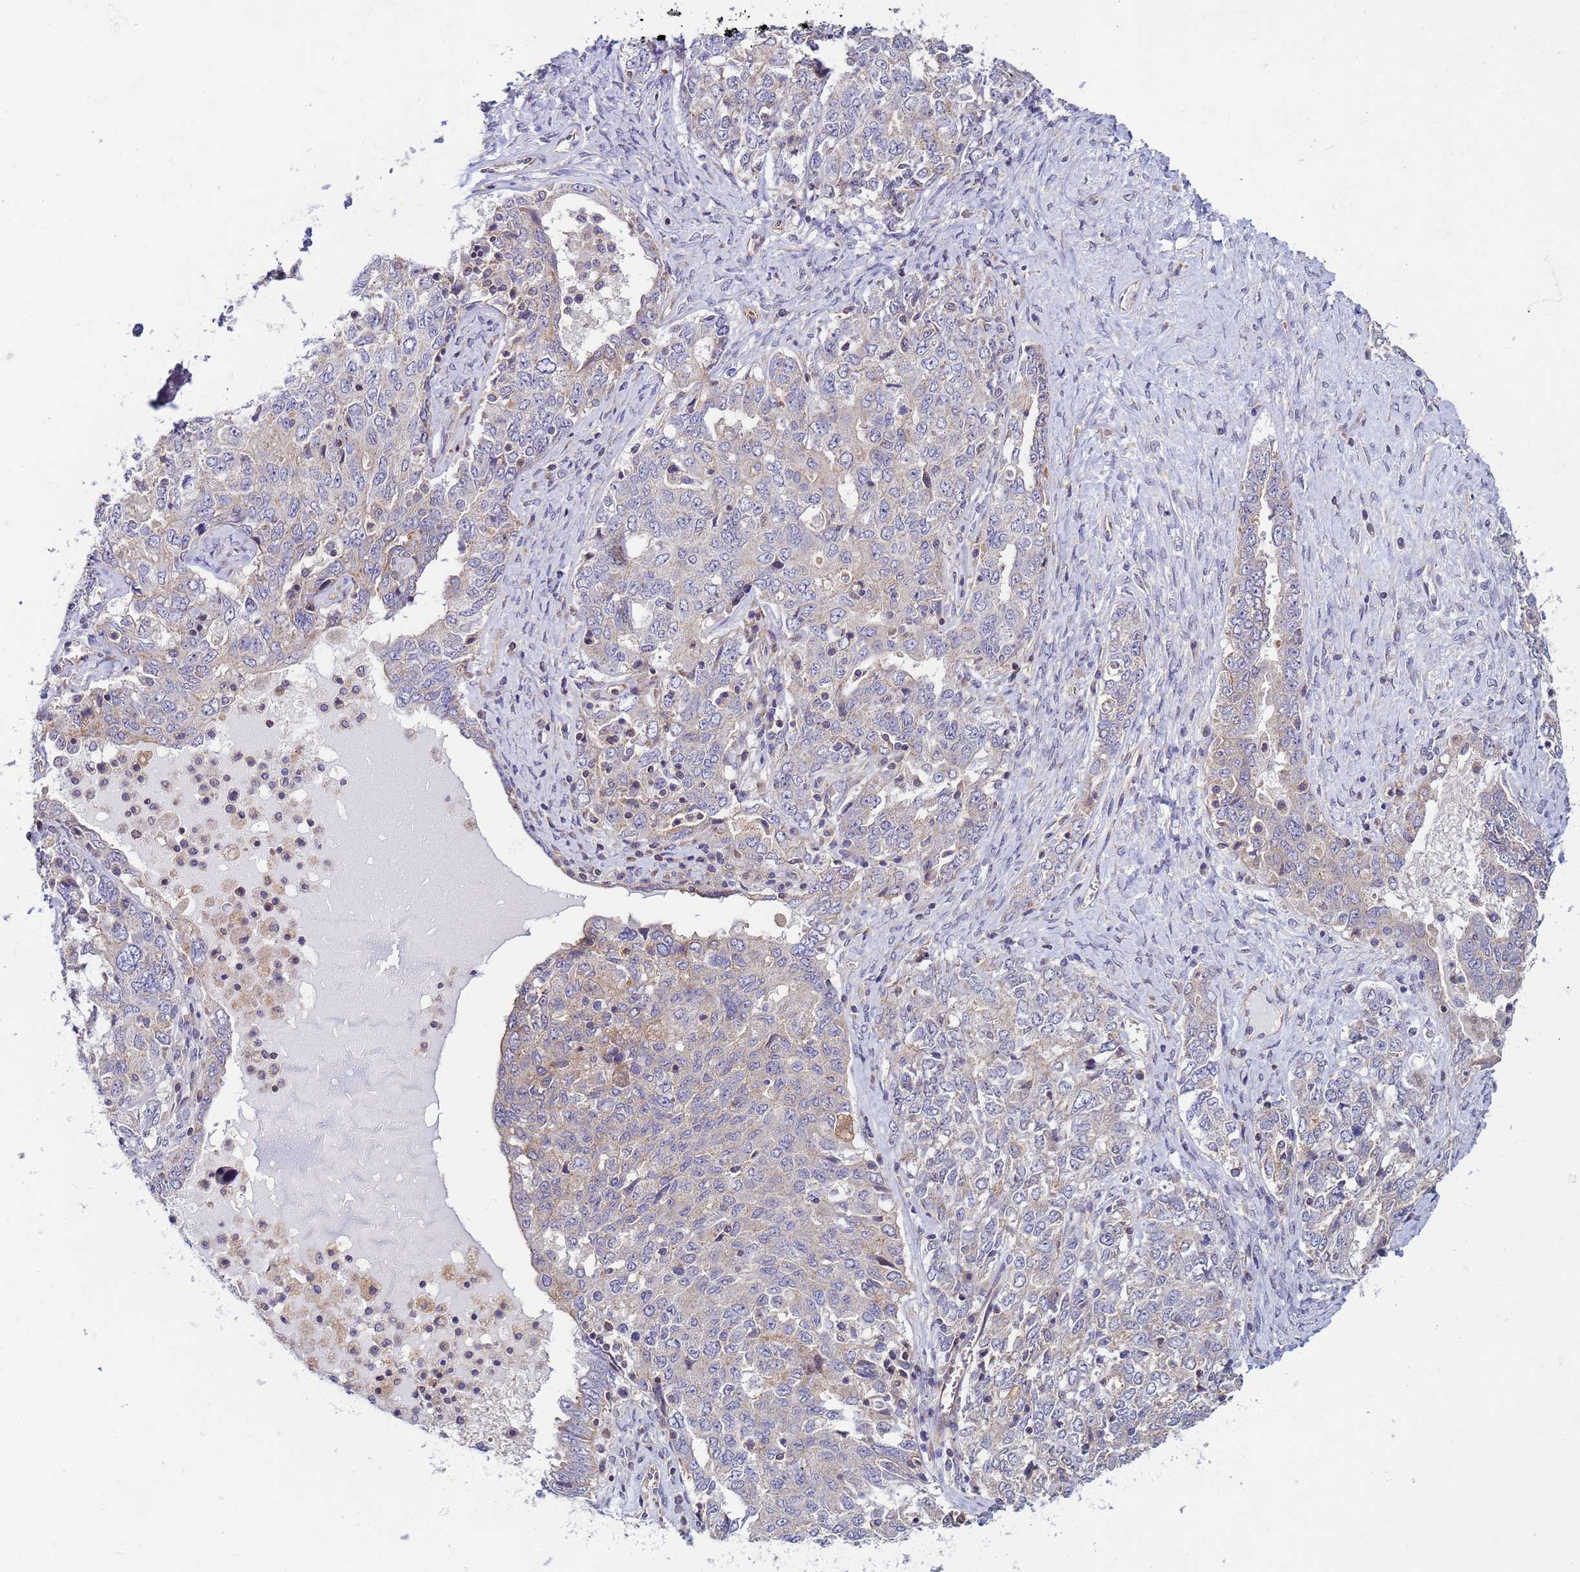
{"staining": {"intensity": "weak", "quantity": "<25%", "location": "cytoplasmic/membranous"}, "tissue": "ovarian cancer", "cell_type": "Tumor cells", "image_type": "cancer", "snomed": [{"axis": "morphology", "description": "Carcinoma, endometroid"}, {"axis": "topography", "description": "Ovary"}], "caption": "DAB immunohistochemical staining of ovarian endometroid carcinoma reveals no significant staining in tumor cells.", "gene": "CDC34", "patient": {"sex": "female", "age": 62}}